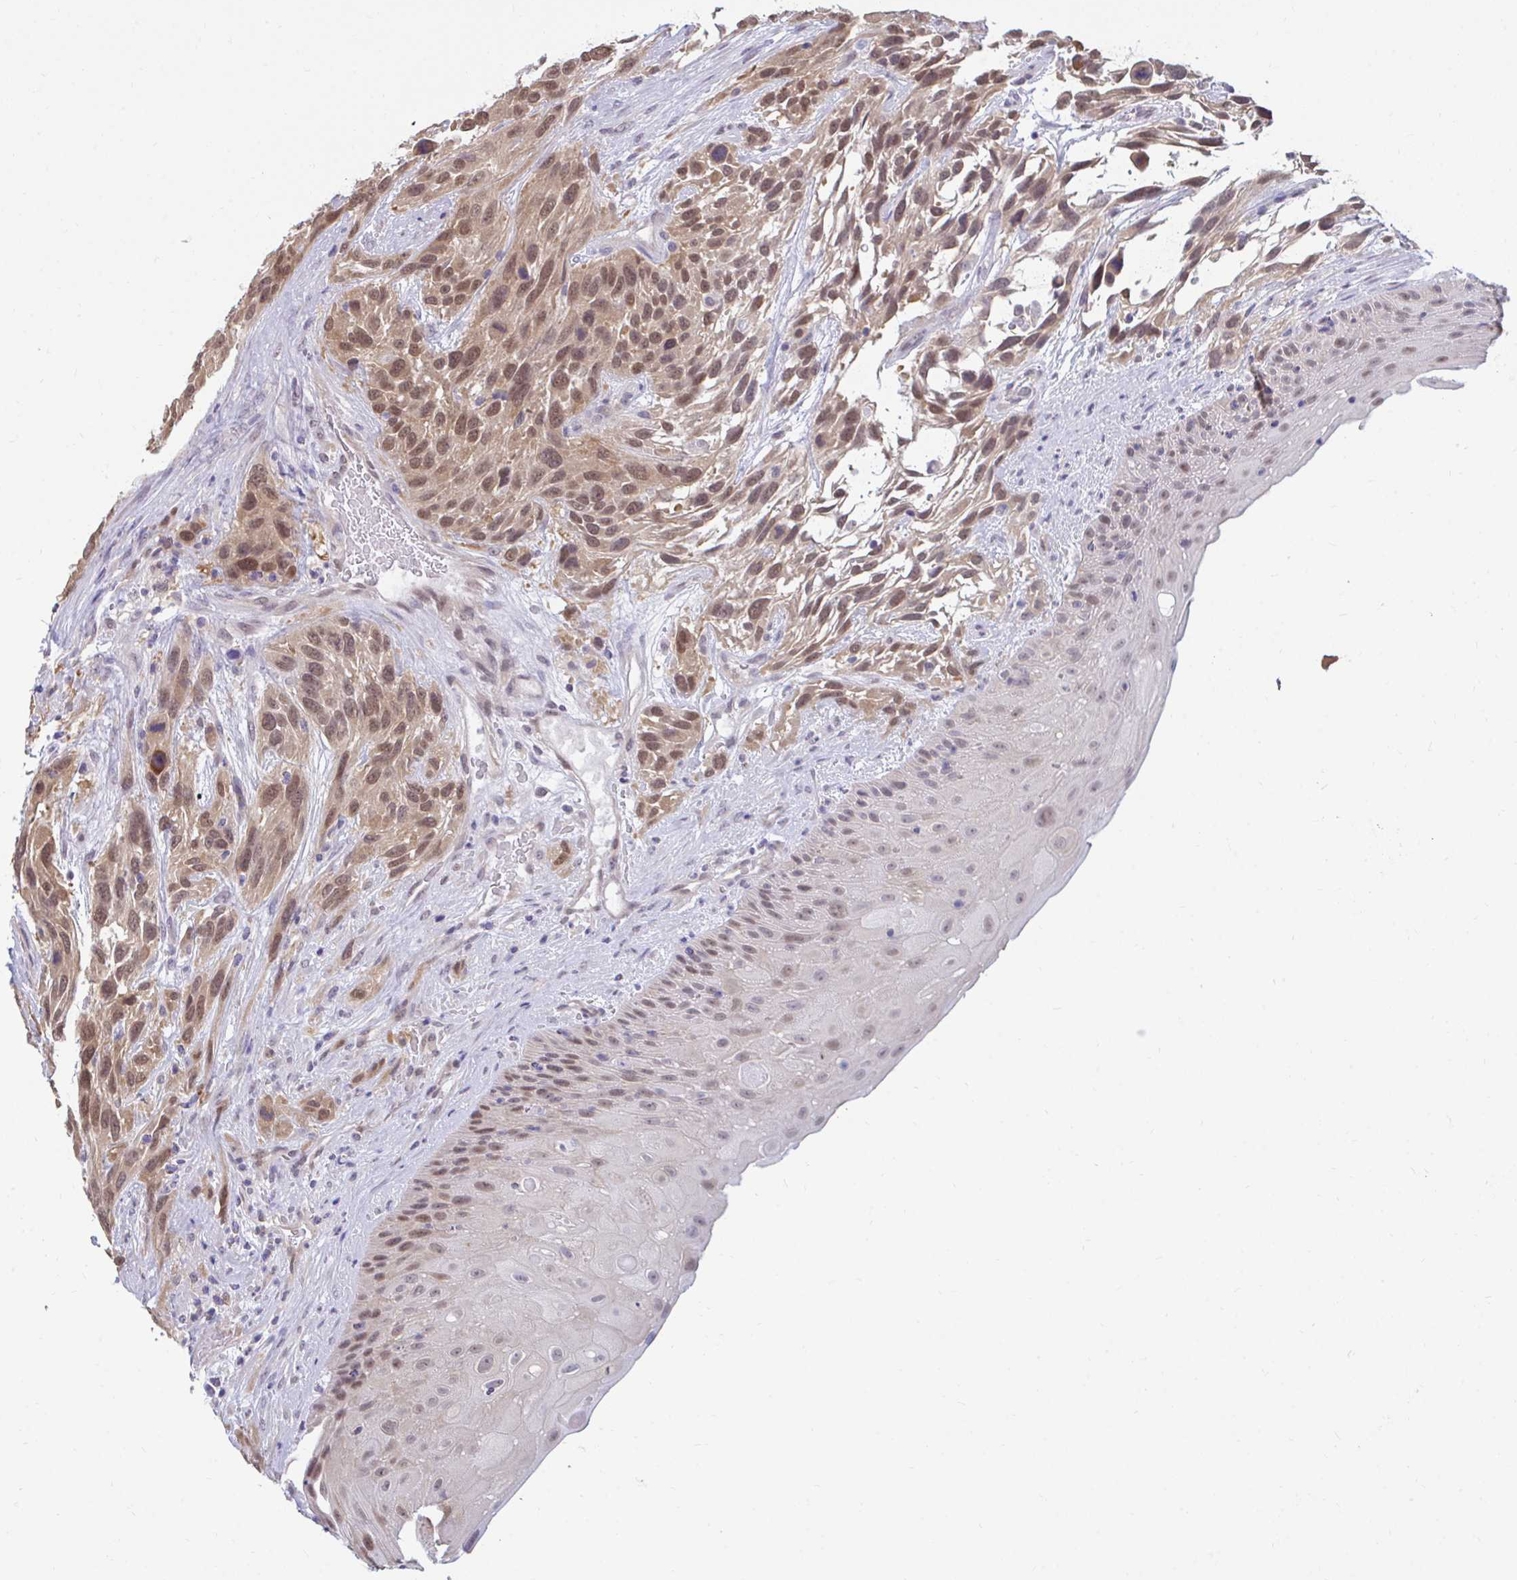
{"staining": {"intensity": "weak", "quantity": ">75%", "location": "nuclear"}, "tissue": "urothelial cancer", "cell_type": "Tumor cells", "image_type": "cancer", "snomed": [{"axis": "morphology", "description": "Urothelial carcinoma, High grade"}, {"axis": "topography", "description": "Urinary bladder"}], "caption": "This is a photomicrograph of IHC staining of urothelial cancer, which shows weak expression in the nuclear of tumor cells.", "gene": "CSE1L", "patient": {"sex": "female", "age": 70}}